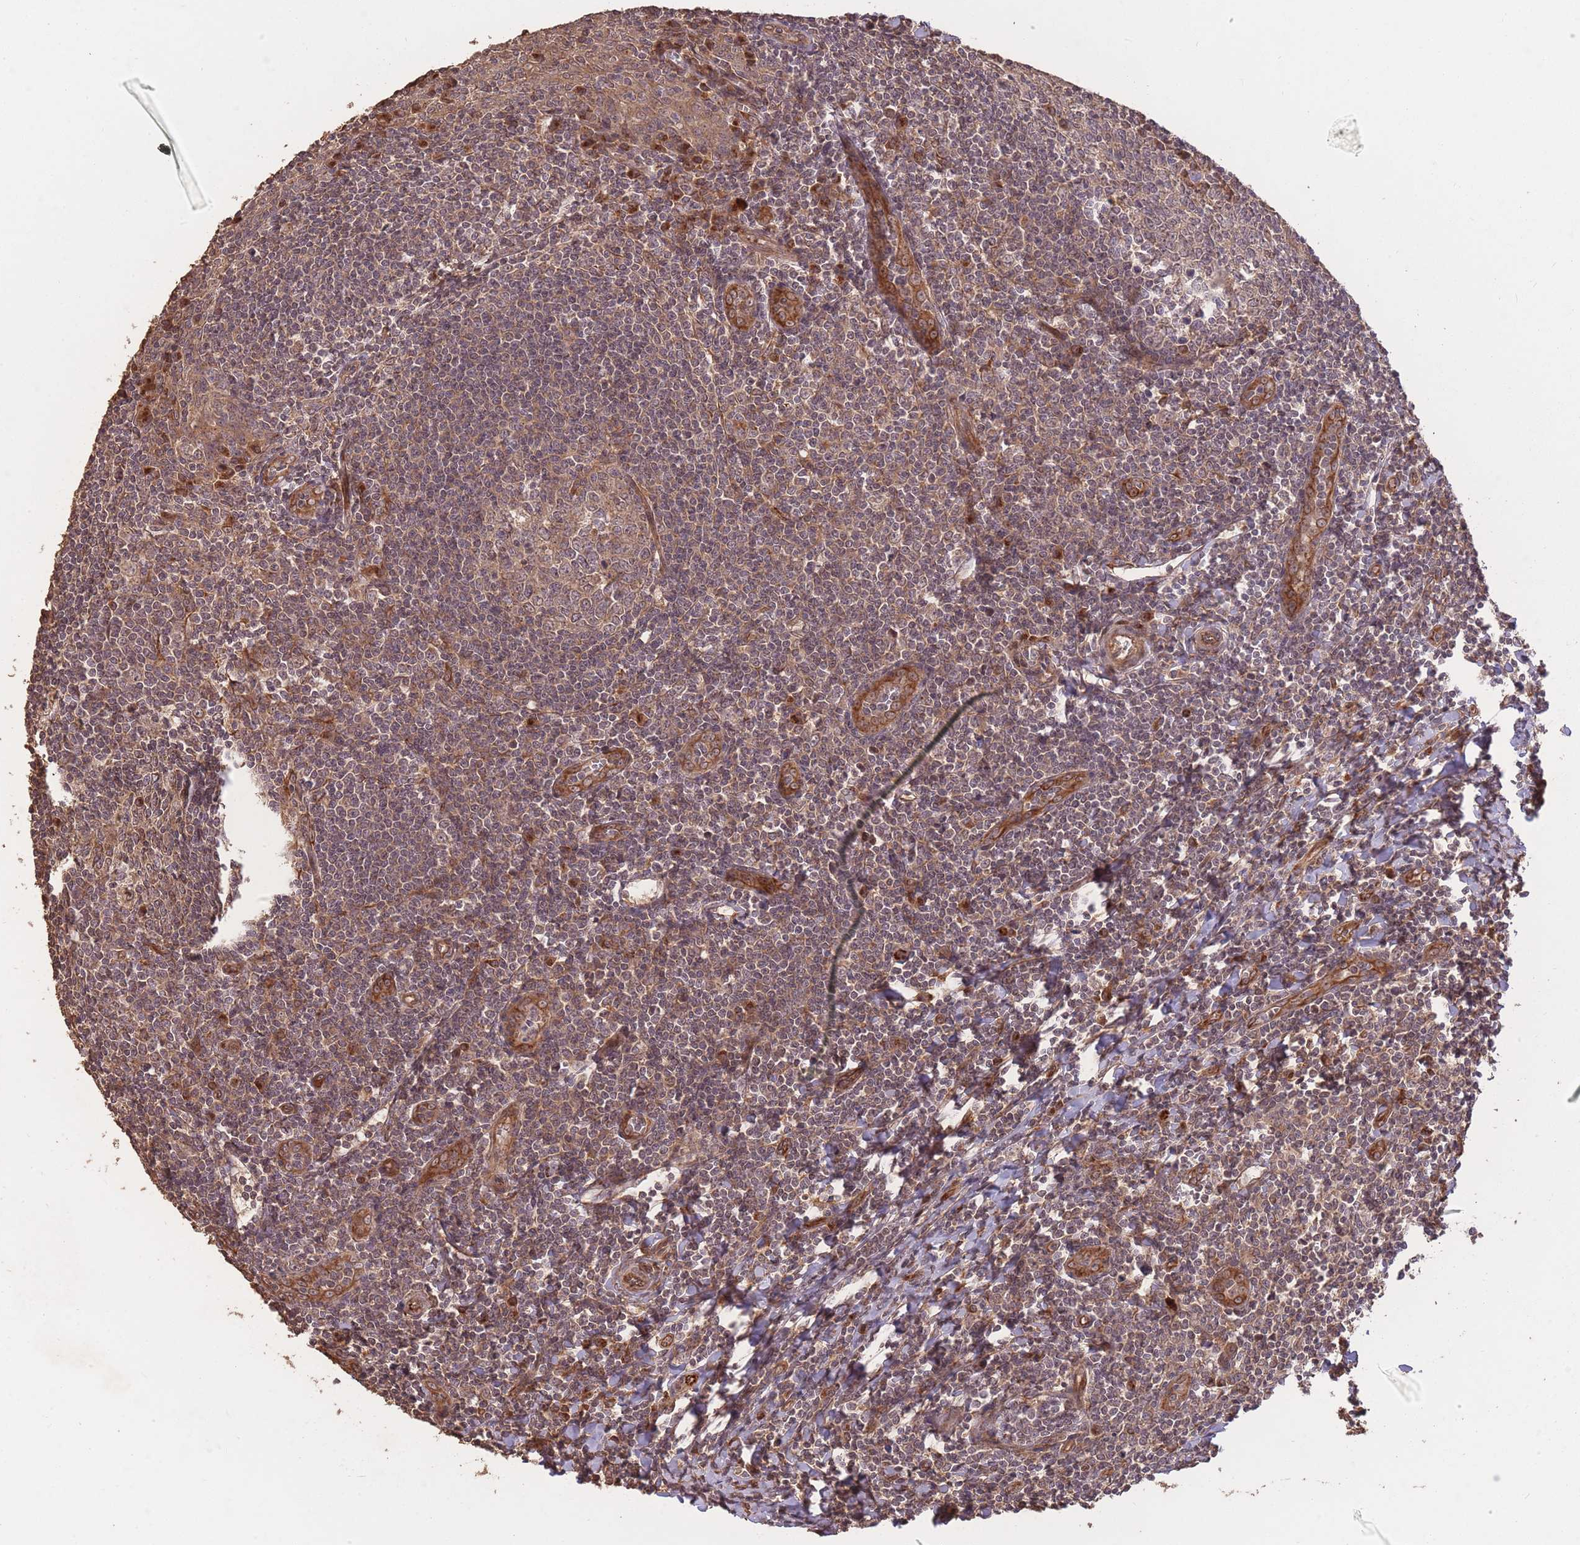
{"staining": {"intensity": "moderate", "quantity": "25%-75%", "location": "cytoplasmic/membranous"}, "tissue": "tonsil", "cell_type": "Germinal center cells", "image_type": "normal", "snomed": [{"axis": "morphology", "description": "Normal tissue, NOS"}, {"axis": "topography", "description": "Tonsil"}], "caption": "Immunohistochemical staining of unremarkable human tonsil displays medium levels of moderate cytoplasmic/membranous positivity in approximately 25%-75% of germinal center cells.", "gene": "ERBB3", "patient": {"sex": "male", "age": 27}}